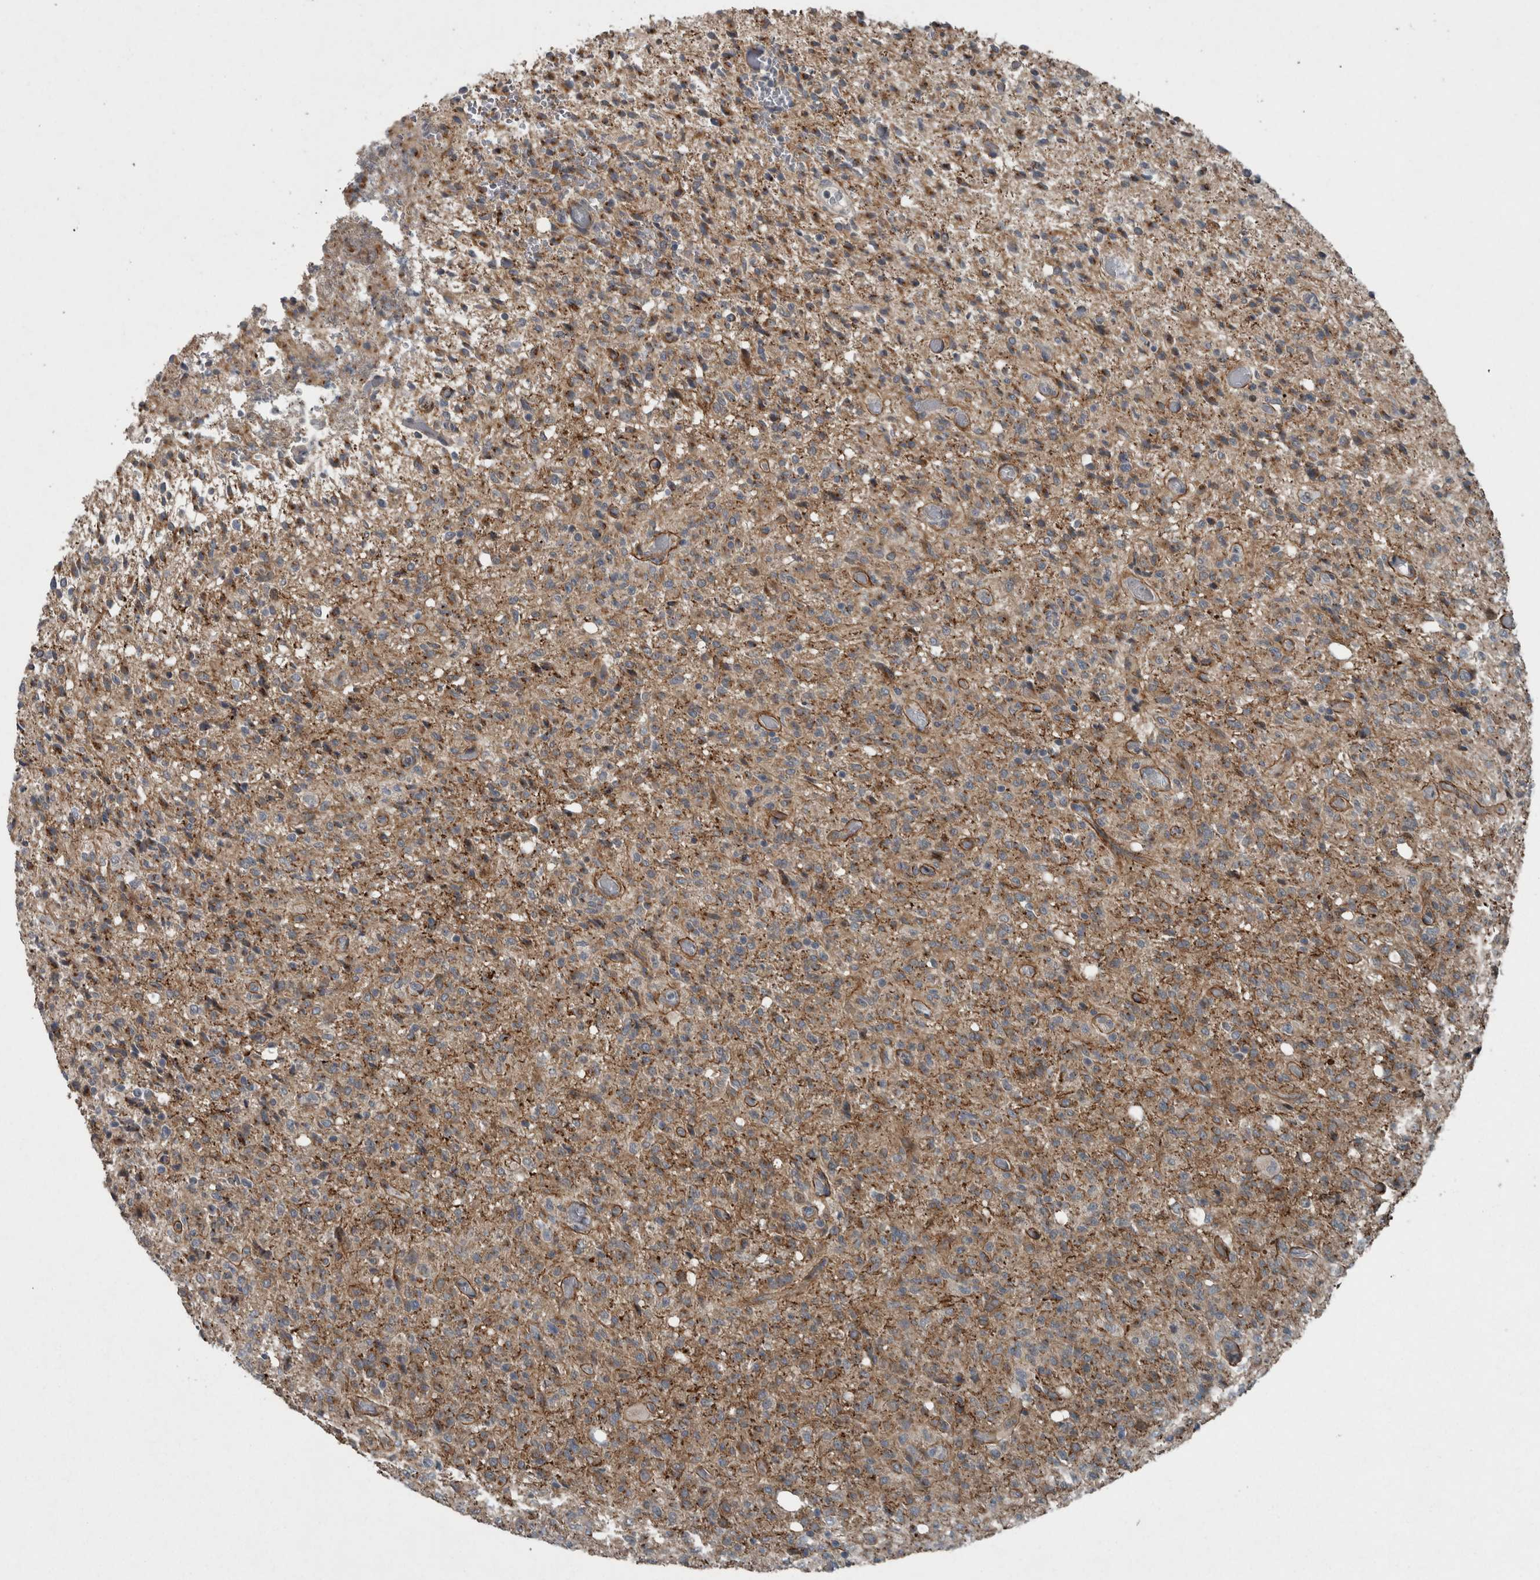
{"staining": {"intensity": "weak", "quantity": "25%-75%", "location": "cytoplasmic/membranous"}, "tissue": "glioma", "cell_type": "Tumor cells", "image_type": "cancer", "snomed": [{"axis": "morphology", "description": "Glioma, malignant, High grade"}, {"axis": "topography", "description": "Brain"}], "caption": "Immunohistochemistry image of malignant high-grade glioma stained for a protein (brown), which shows low levels of weak cytoplasmic/membranous staining in about 25%-75% of tumor cells.", "gene": "ZNF345", "patient": {"sex": "female", "age": 57}}